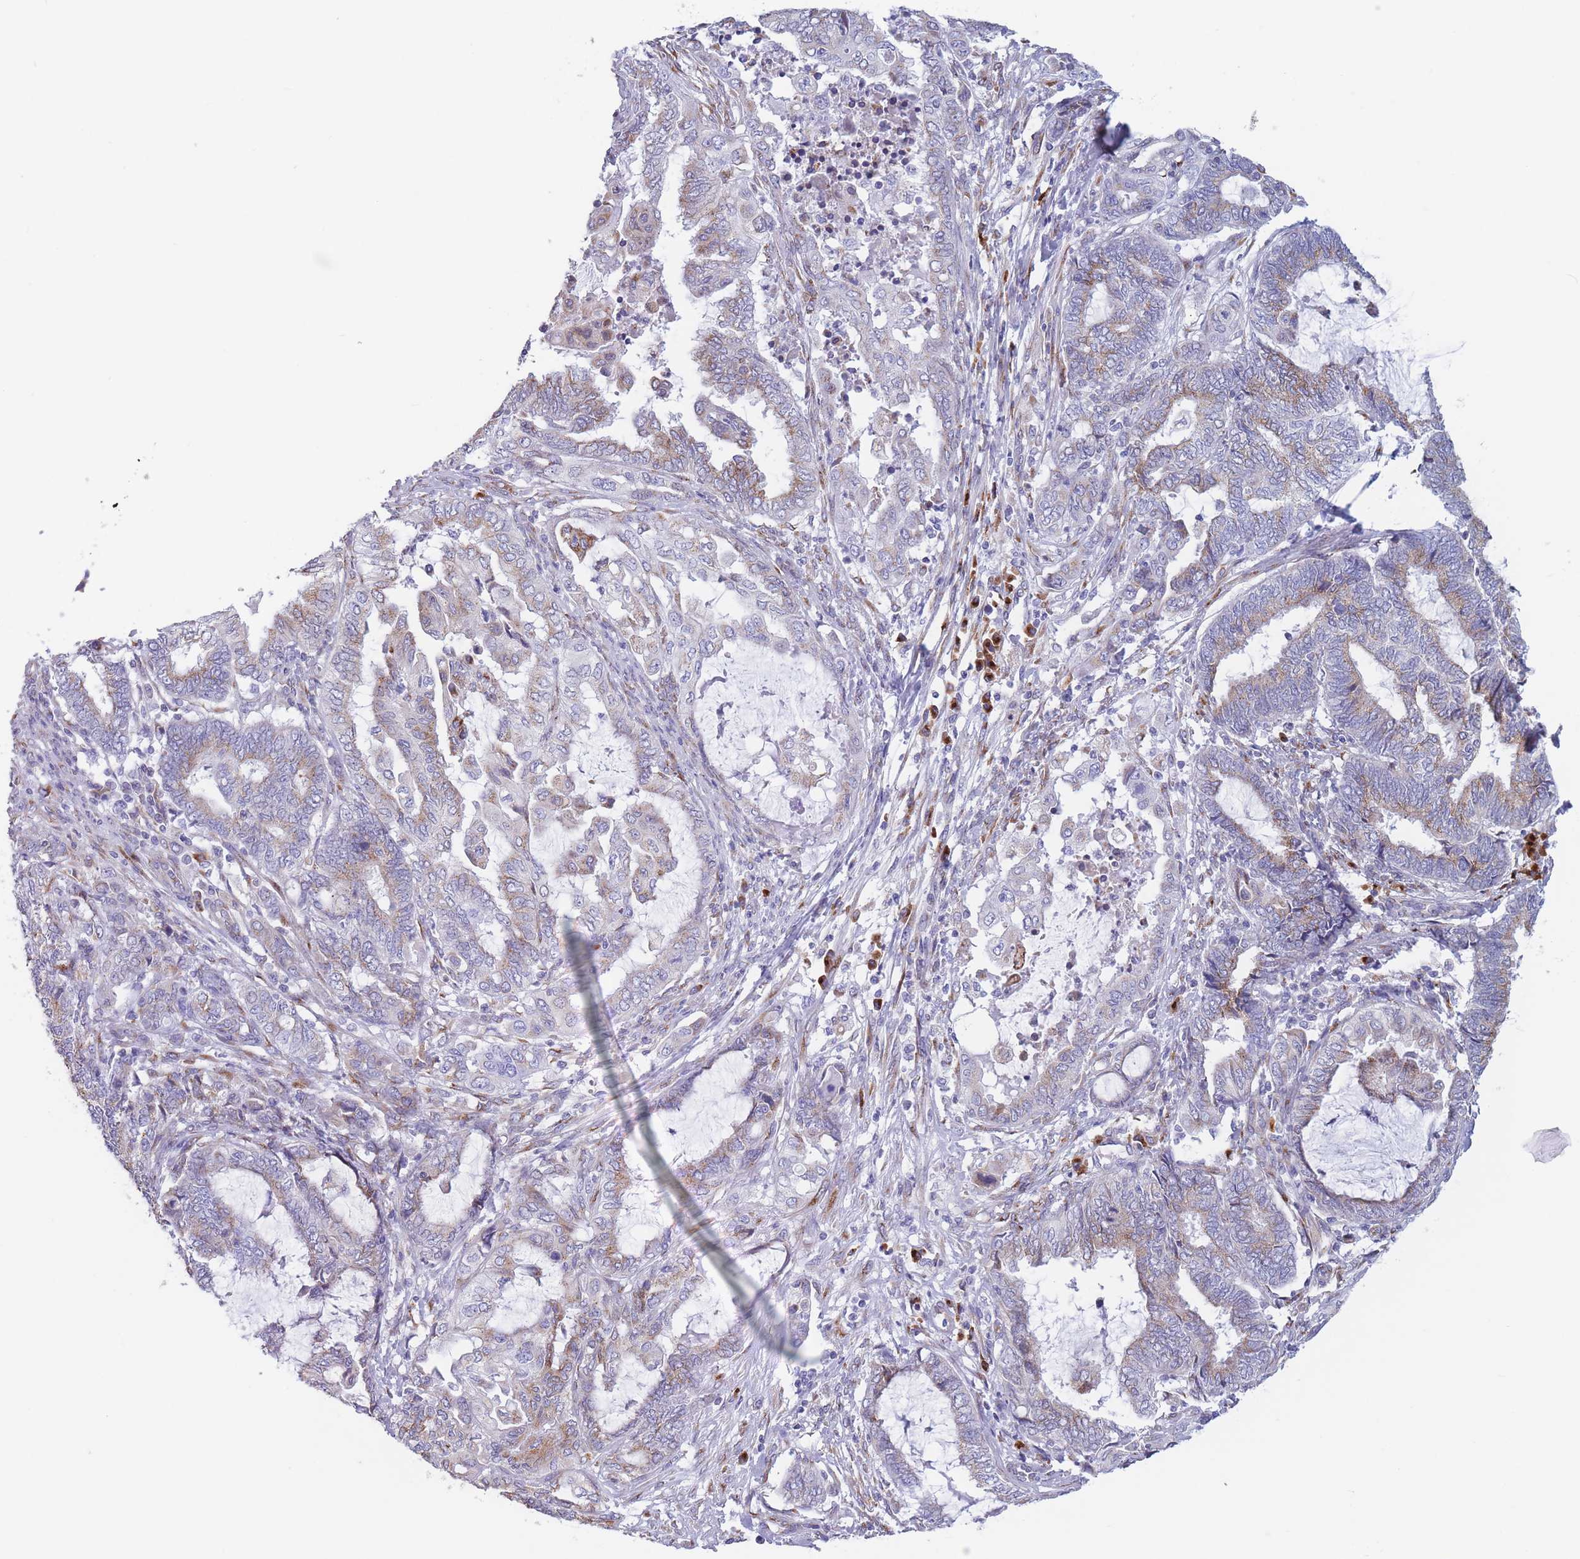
{"staining": {"intensity": "weak", "quantity": "25%-75%", "location": "cytoplasmic/membranous"}, "tissue": "endometrial cancer", "cell_type": "Tumor cells", "image_type": "cancer", "snomed": [{"axis": "morphology", "description": "Adenocarcinoma, NOS"}, {"axis": "topography", "description": "Uterus"}, {"axis": "topography", "description": "Endometrium"}], "caption": "The histopathology image shows a brown stain indicating the presence of a protein in the cytoplasmic/membranous of tumor cells in endometrial cancer (adenocarcinoma).", "gene": "MRPL30", "patient": {"sex": "female", "age": 70}}